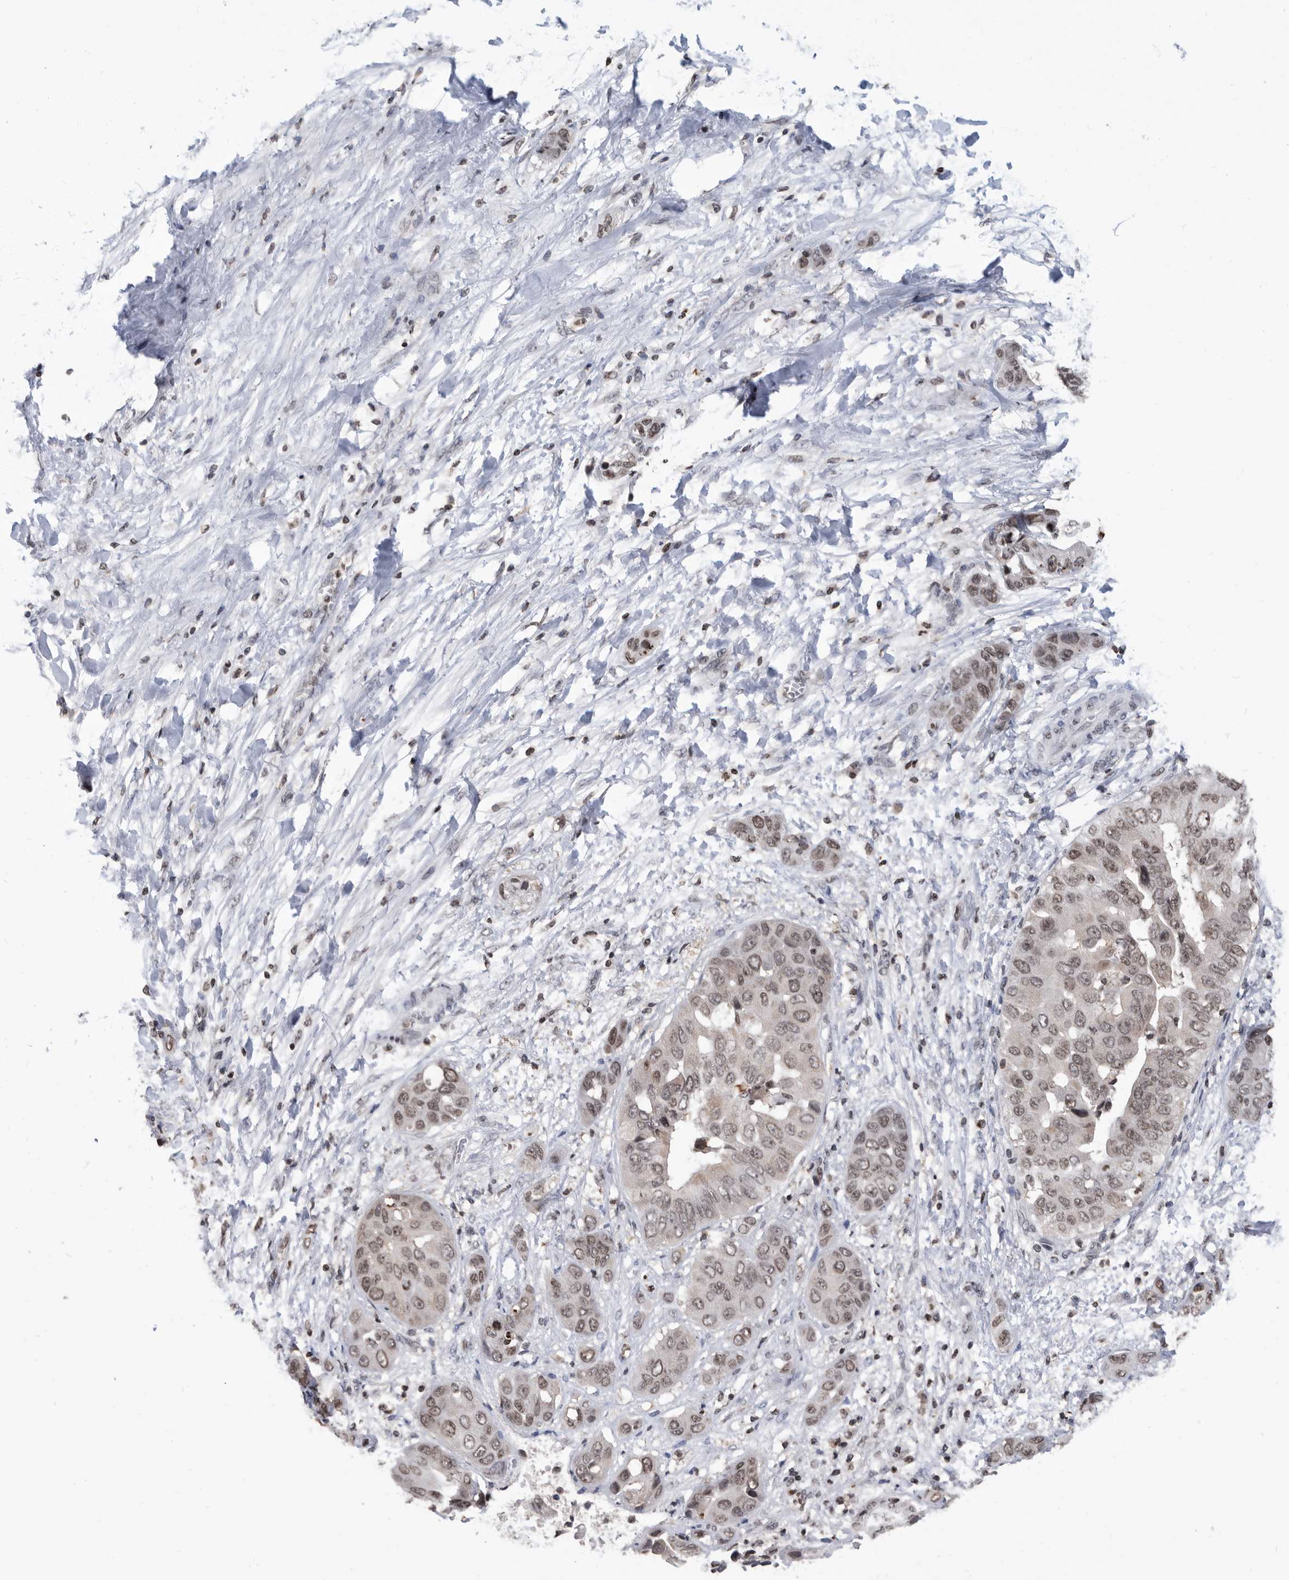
{"staining": {"intensity": "weak", "quantity": ">75%", "location": "nuclear"}, "tissue": "liver cancer", "cell_type": "Tumor cells", "image_type": "cancer", "snomed": [{"axis": "morphology", "description": "Cholangiocarcinoma"}, {"axis": "topography", "description": "Liver"}], "caption": "Liver cholangiocarcinoma stained with immunohistochemistry (IHC) exhibits weak nuclear expression in about >75% of tumor cells.", "gene": "TSTD1", "patient": {"sex": "female", "age": 52}}